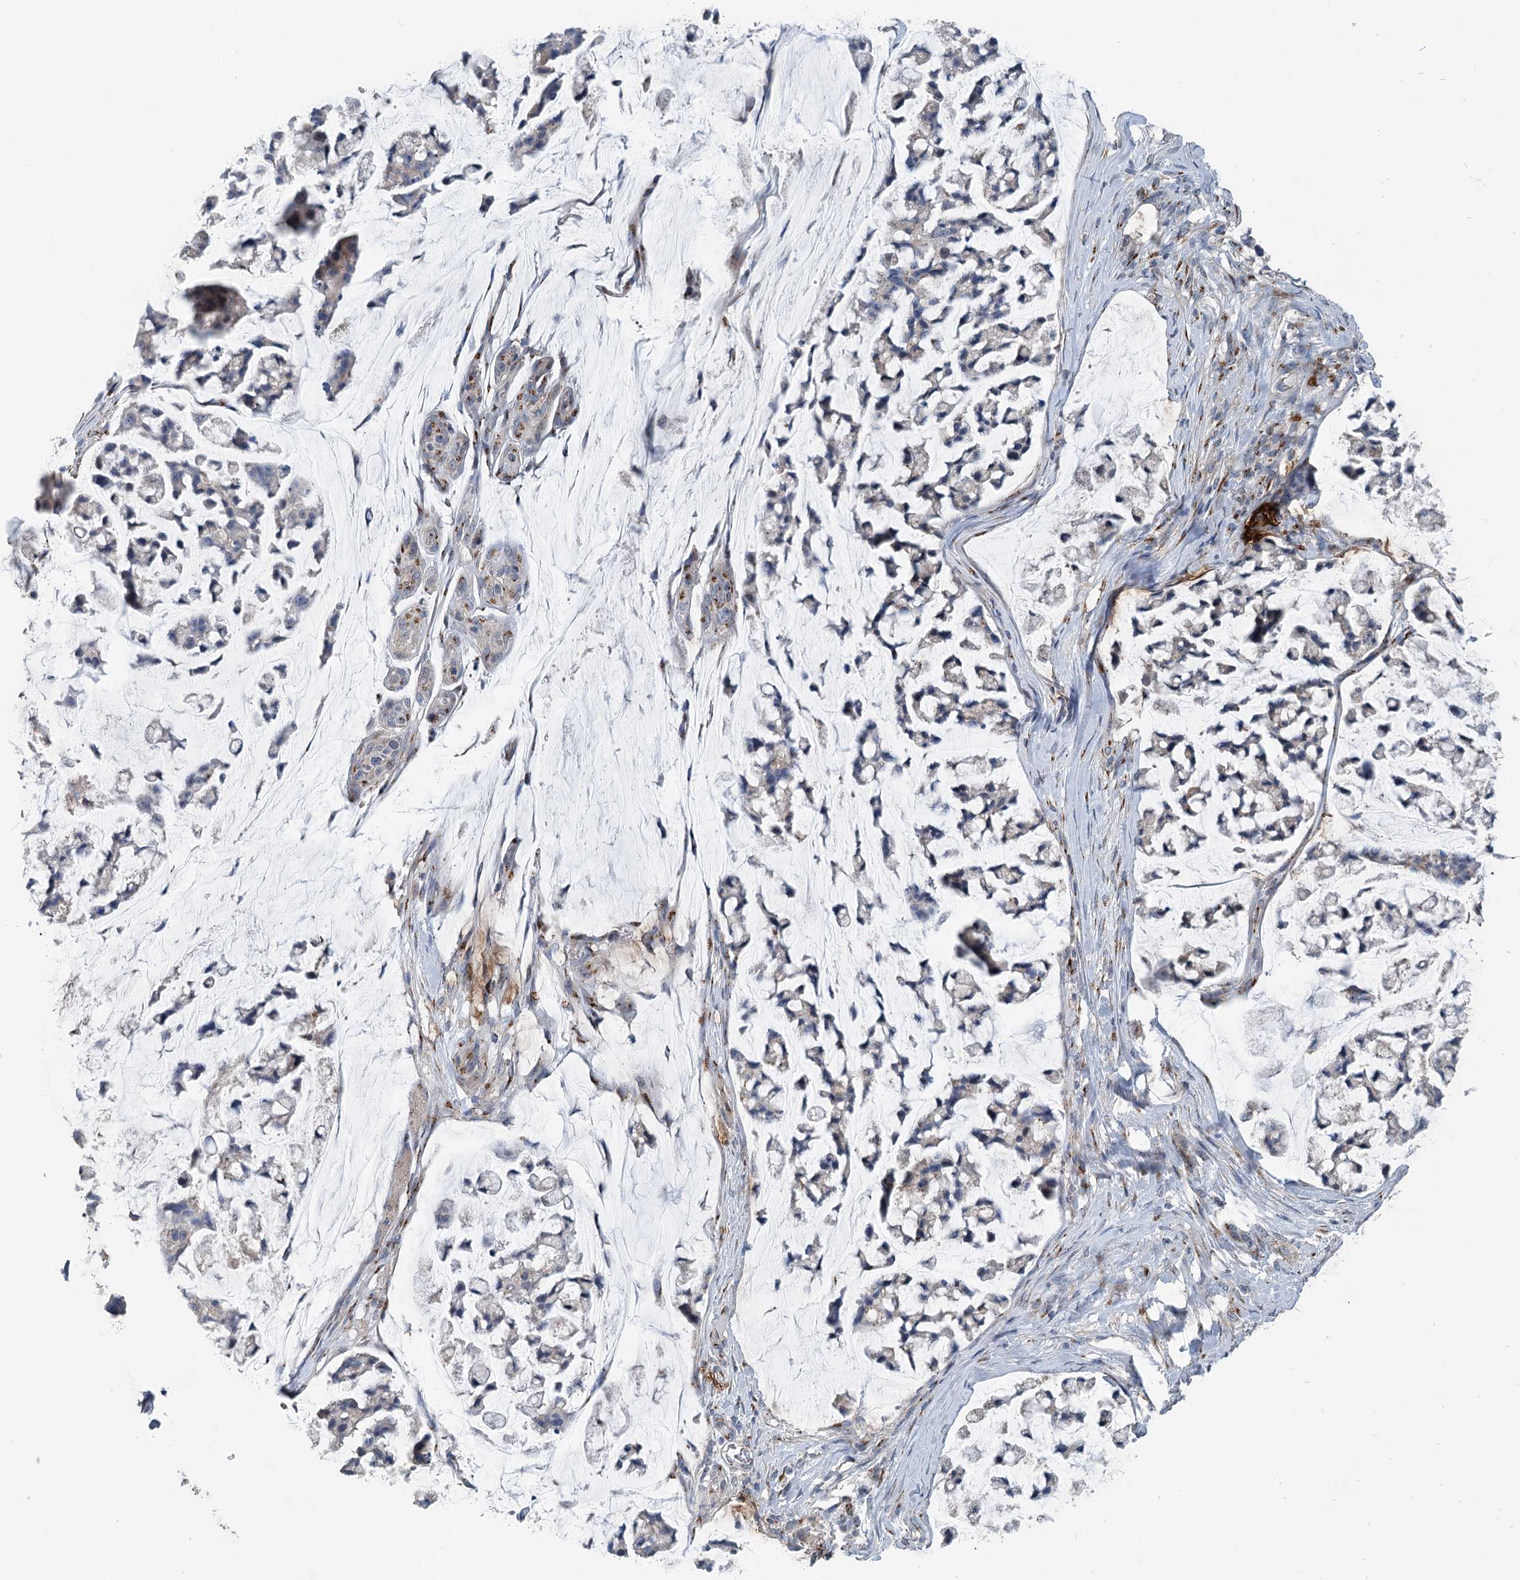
{"staining": {"intensity": "negative", "quantity": "none", "location": "none"}, "tissue": "stomach cancer", "cell_type": "Tumor cells", "image_type": "cancer", "snomed": [{"axis": "morphology", "description": "Adenocarcinoma, NOS"}, {"axis": "topography", "description": "Stomach, lower"}], "caption": "Immunohistochemical staining of stomach cancer displays no significant staining in tumor cells.", "gene": "ITIH5", "patient": {"sex": "male", "age": 67}}